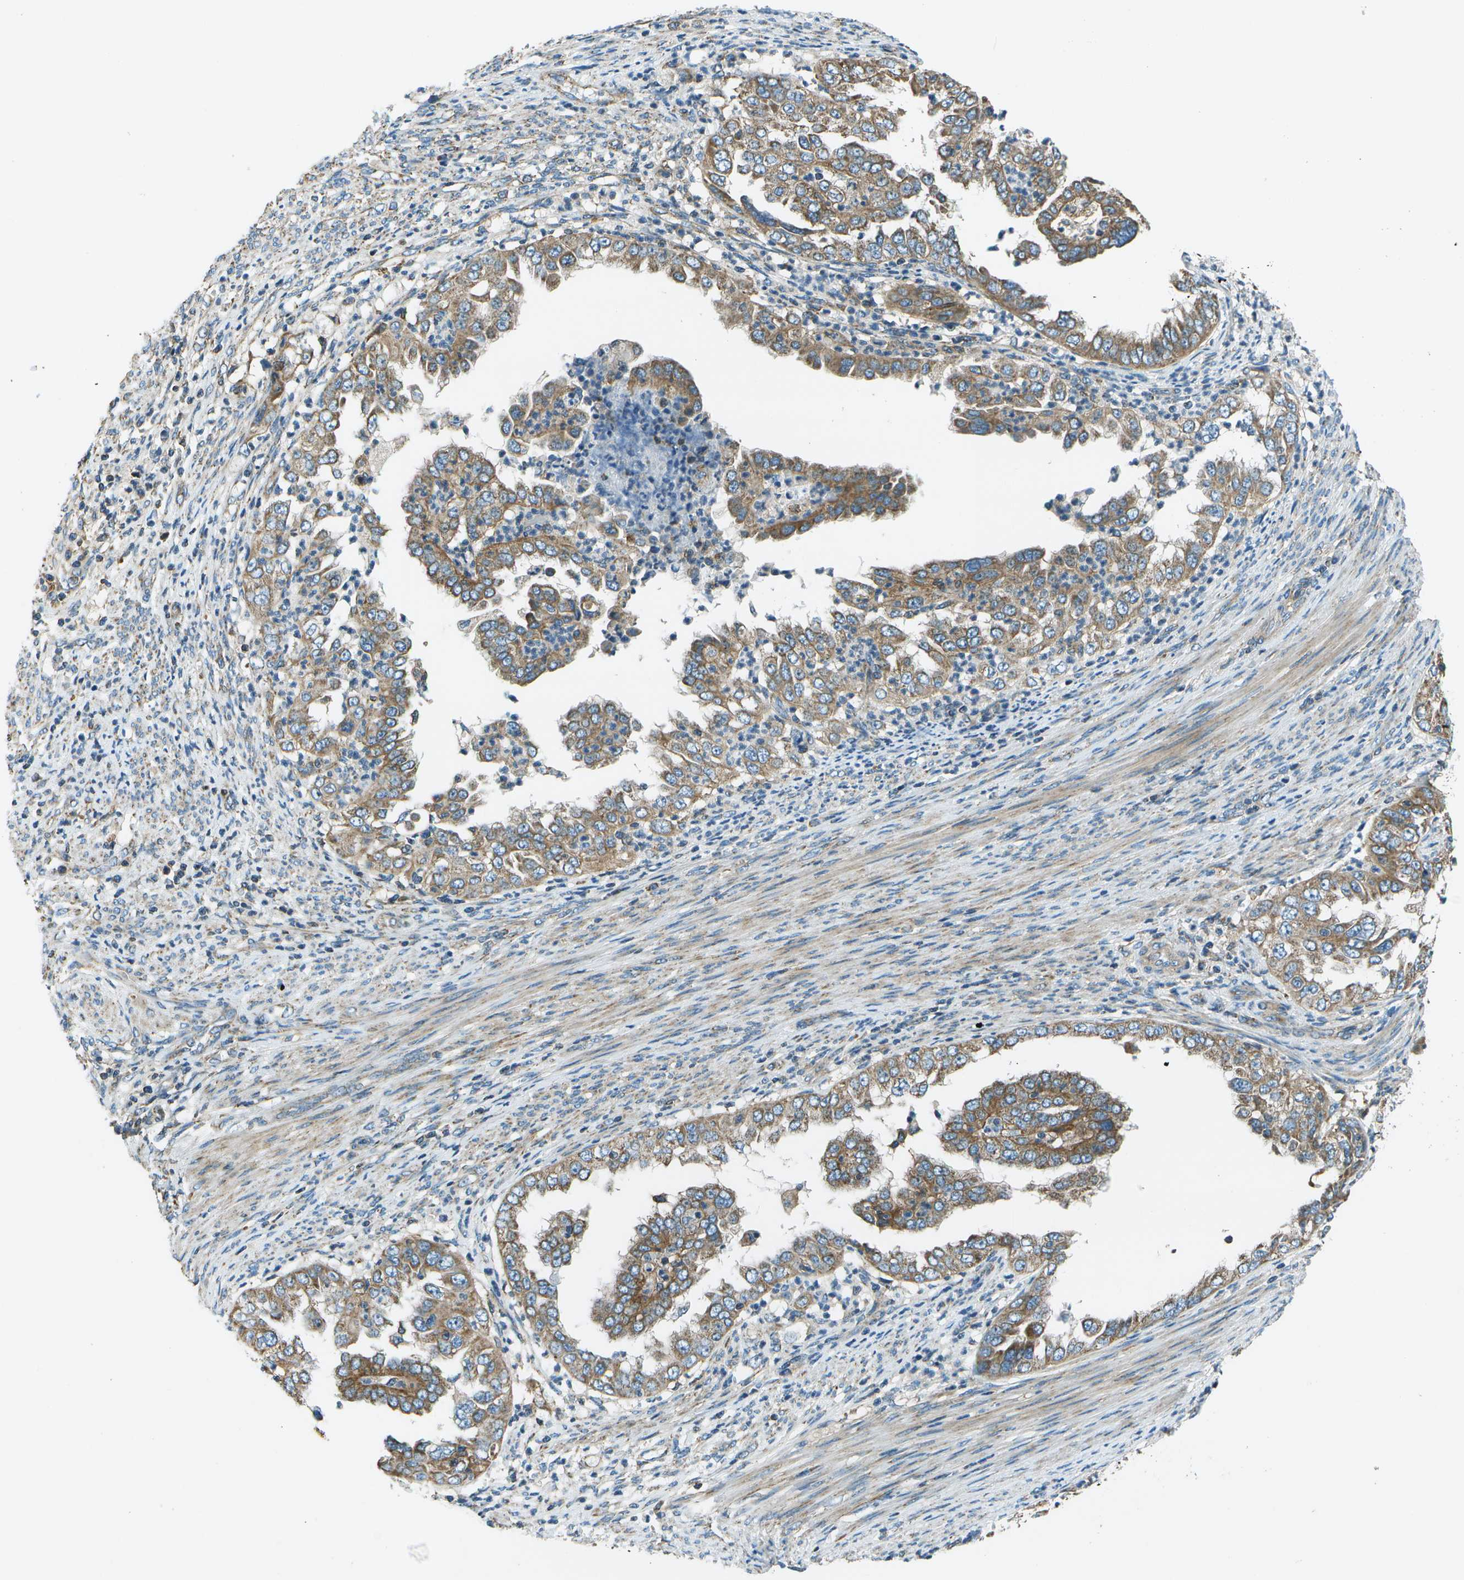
{"staining": {"intensity": "moderate", "quantity": ">75%", "location": "cytoplasmic/membranous"}, "tissue": "endometrial cancer", "cell_type": "Tumor cells", "image_type": "cancer", "snomed": [{"axis": "morphology", "description": "Adenocarcinoma, NOS"}, {"axis": "topography", "description": "Endometrium"}], "caption": "Adenocarcinoma (endometrial) stained for a protein (brown) exhibits moderate cytoplasmic/membranous positive expression in approximately >75% of tumor cells.", "gene": "TMEM51", "patient": {"sex": "female", "age": 85}}